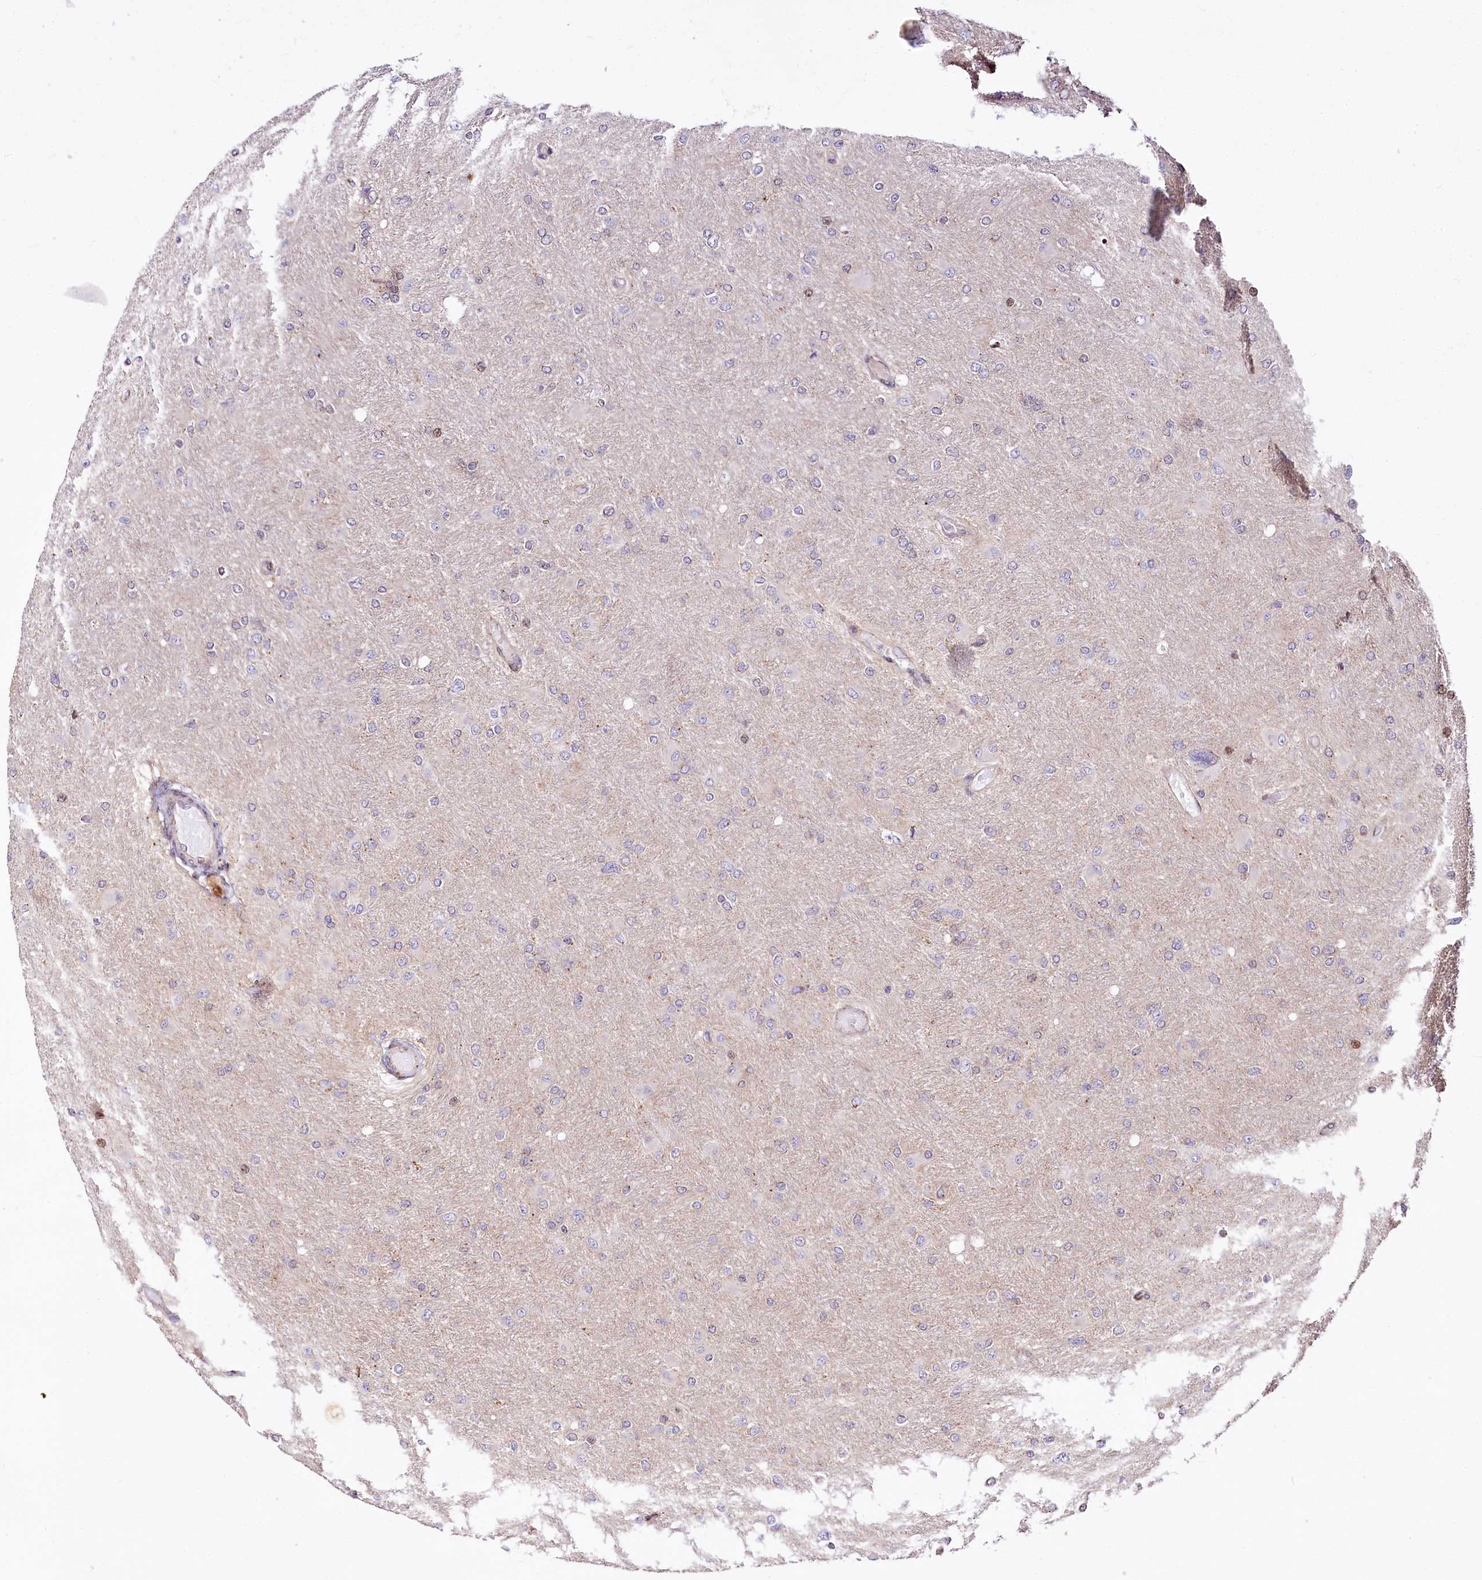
{"staining": {"intensity": "negative", "quantity": "none", "location": "none"}, "tissue": "glioma", "cell_type": "Tumor cells", "image_type": "cancer", "snomed": [{"axis": "morphology", "description": "Glioma, malignant, High grade"}, {"axis": "topography", "description": "Cerebral cortex"}], "caption": "A high-resolution image shows immunohistochemistry (IHC) staining of high-grade glioma (malignant), which exhibits no significant staining in tumor cells. The staining is performed using DAB brown chromogen with nuclei counter-stained in using hematoxylin.", "gene": "ZFYVE27", "patient": {"sex": "female", "age": 36}}